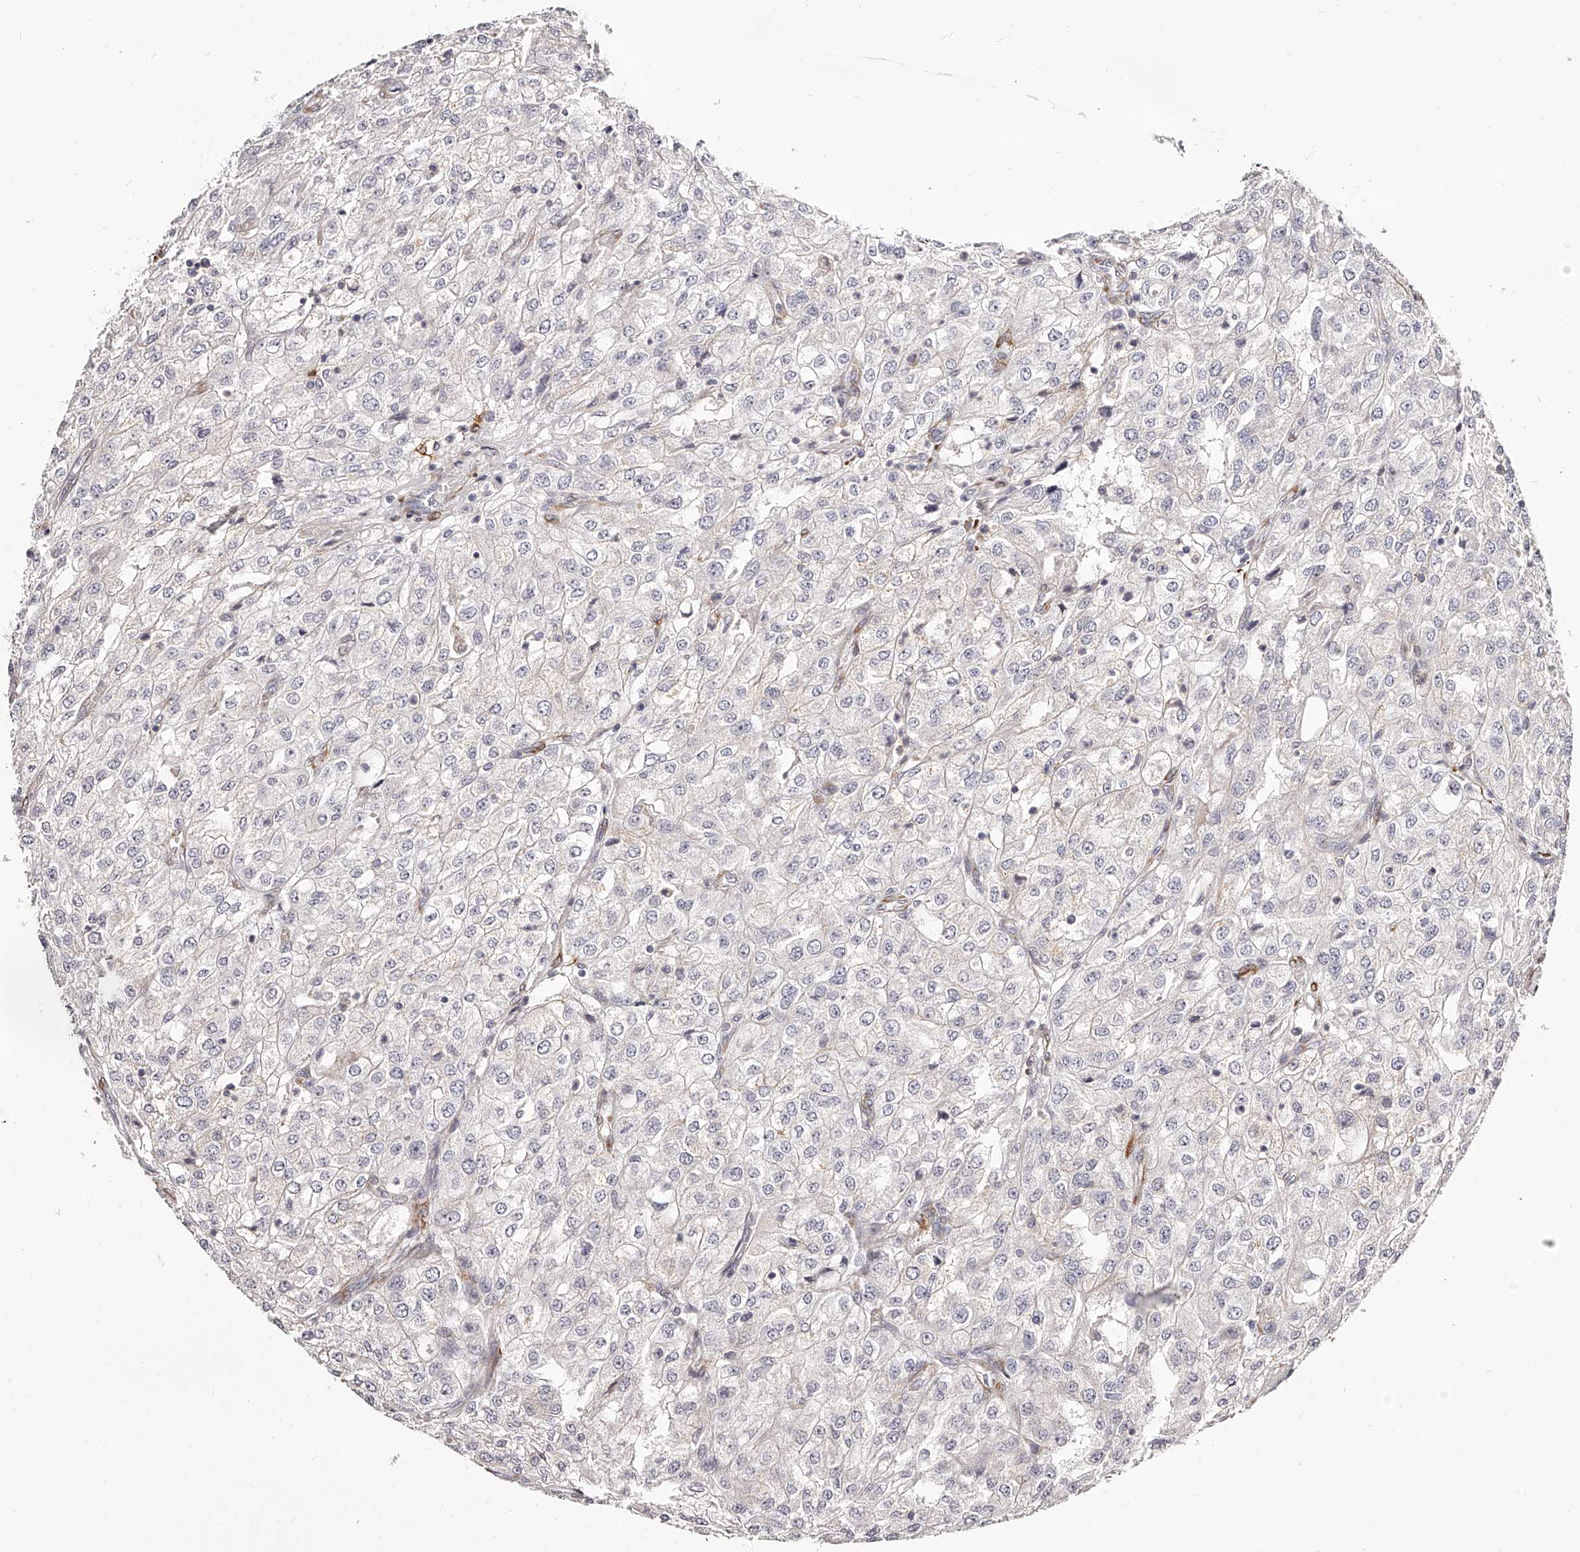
{"staining": {"intensity": "negative", "quantity": "none", "location": "none"}, "tissue": "renal cancer", "cell_type": "Tumor cells", "image_type": "cancer", "snomed": [{"axis": "morphology", "description": "Adenocarcinoma, NOS"}, {"axis": "topography", "description": "Kidney"}], "caption": "DAB (3,3'-diaminobenzidine) immunohistochemical staining of human renal adenocarcinoma demonstrates no significant expression in tumor cells.", "gene": "CD82", "patient": {"sex": "female", "age": 54}}